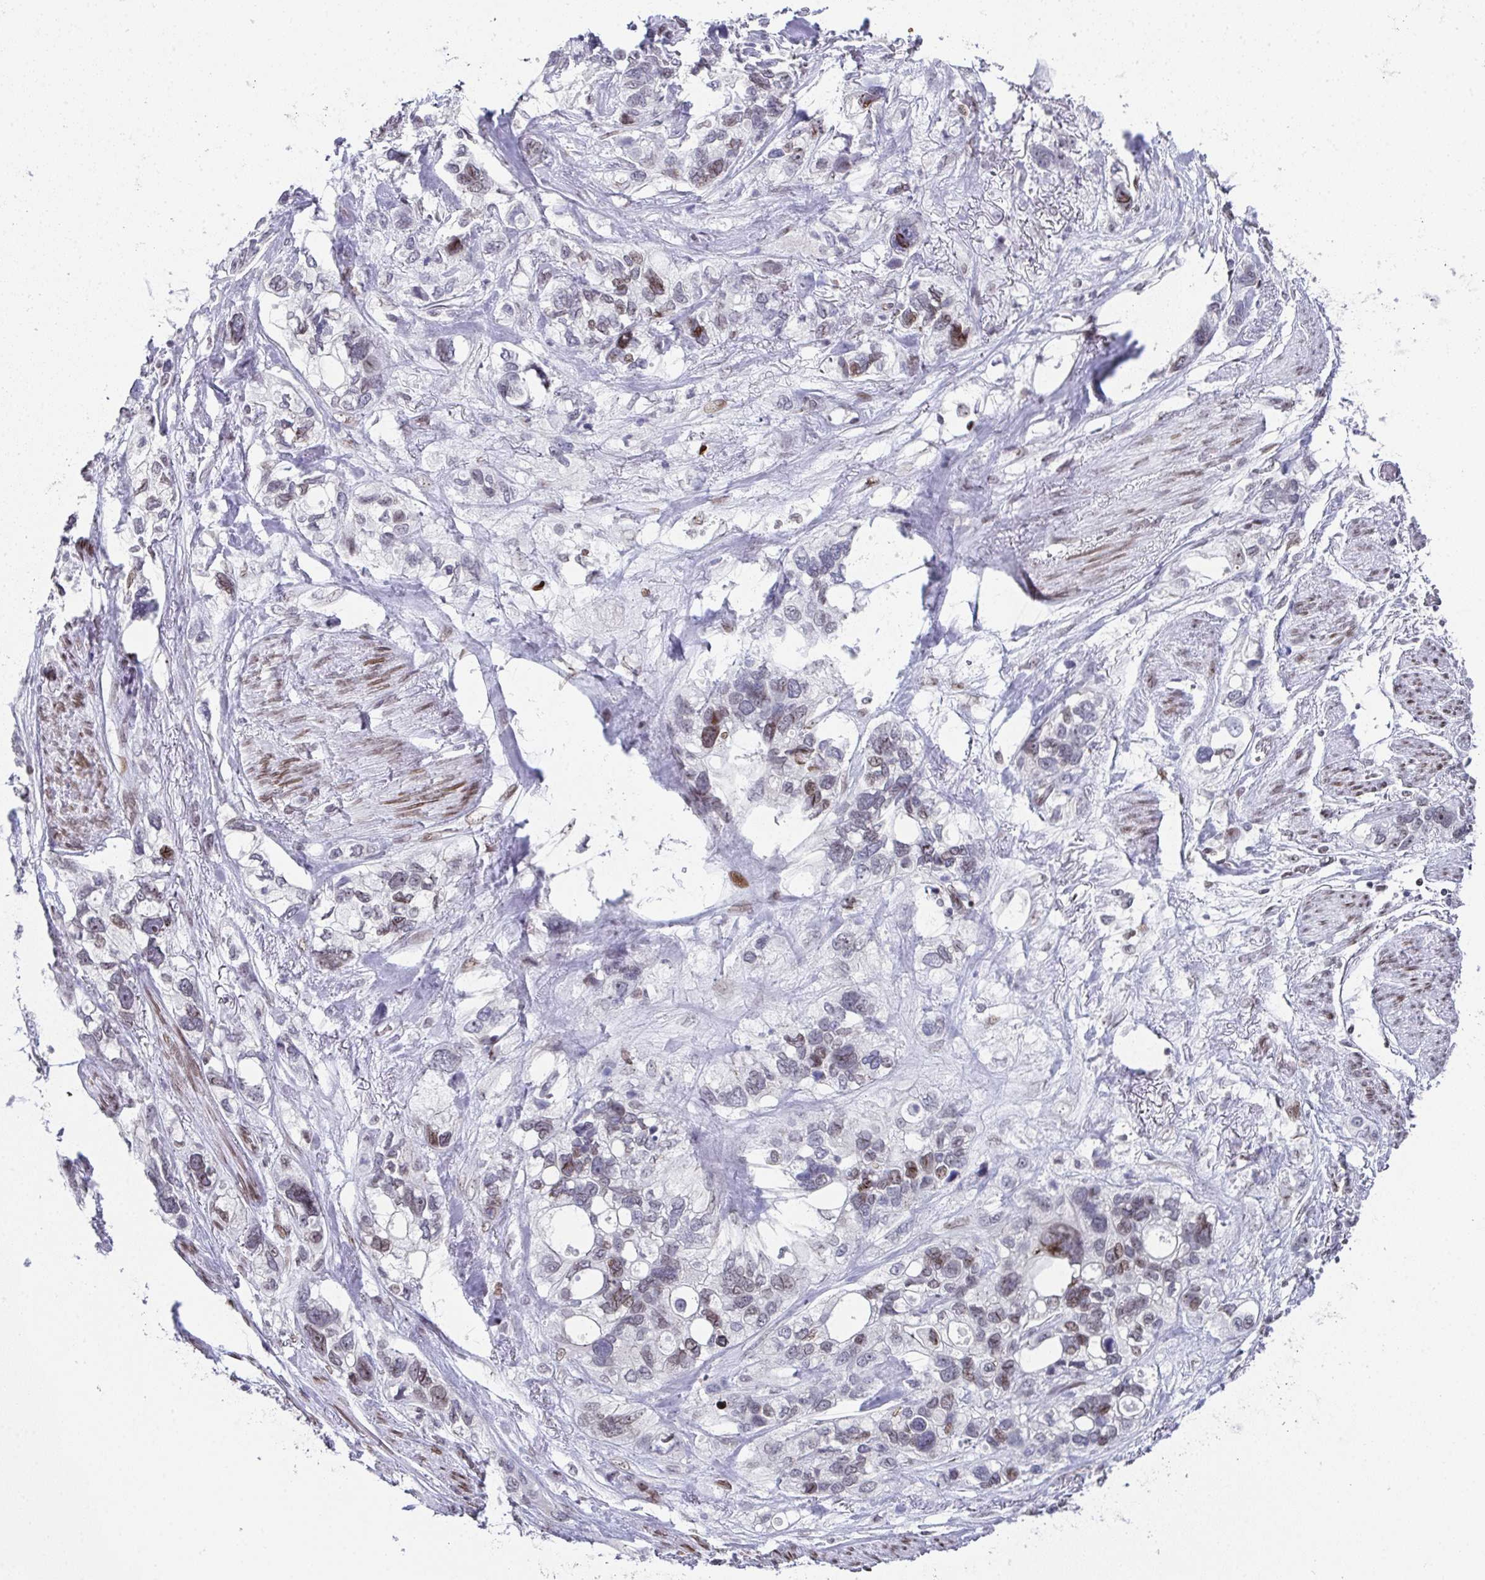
{"staining": {"intensity": "moderate", "quantity": "<25%", "location": "nuclear"}, "tissue": "stomach cancer", "cell_type": "Tumor cells", "image_type": "cancer", "snomed": [{"axis": "morphology", "description": "Adenocarcinoma, NOS"}, {"axis": "topography", "description": "Stomach, upper"}], "caption": "Immunohistochemistry (IHC) staining of adenocarcinoma (stomach), which displays low levels of moderate nuclear staining in about <25% of tumor cells indicating moderate nuclear protein positivity. The staining was performed using DAB (brown) for protein detection and nuclei were counterstained in hematoxylin (blue).", "gene": "RB1", "patient": {"sex": "female", "age": 81}}